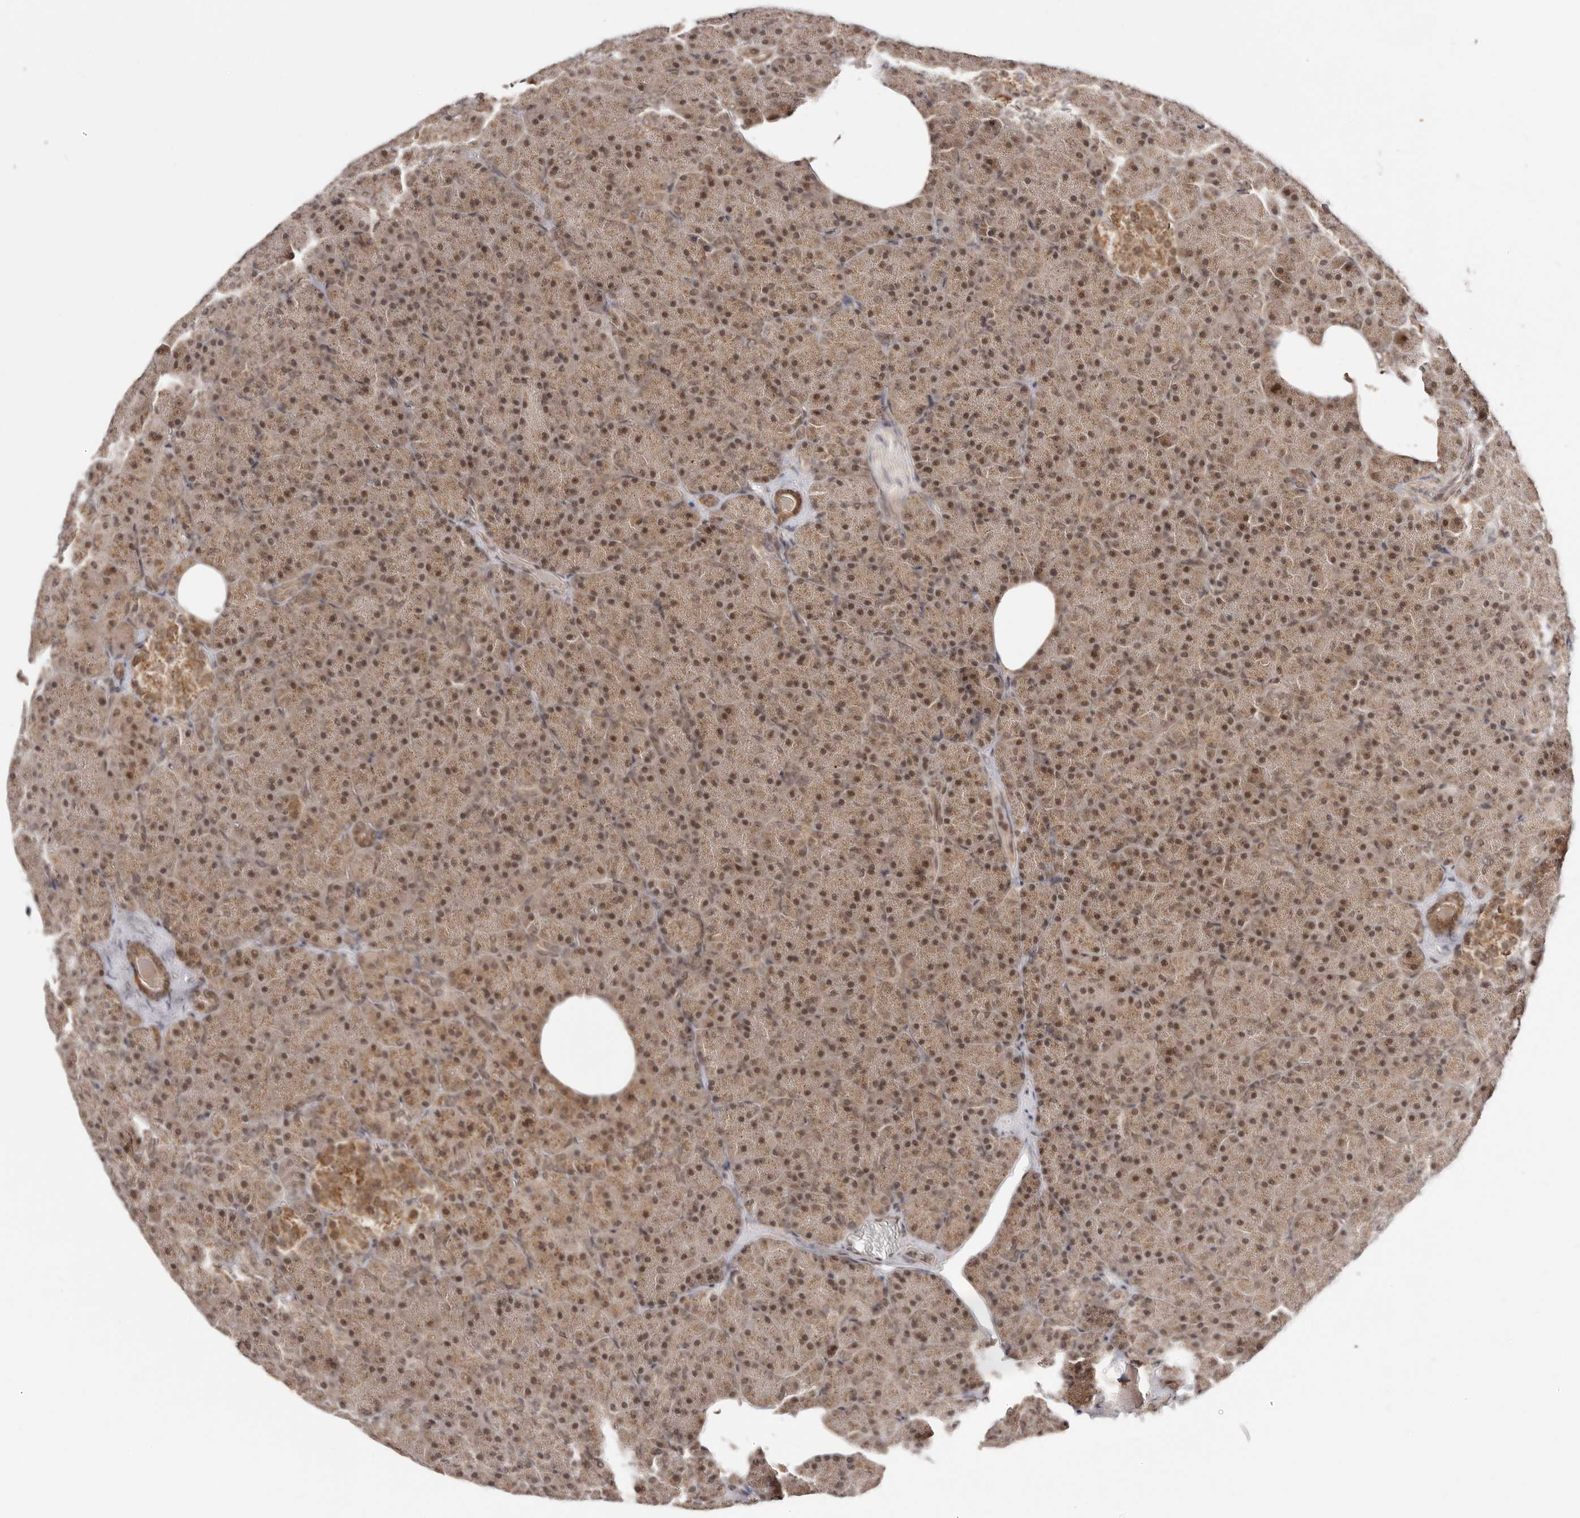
{"staining": {"intensity": "moderate", "quantity": ">75%", "location": "cytoplasmic/membranous,nuclear"}, "tissue": "pancreas", "cell_type": "Exocrine glandular cells", "image_type": "normal", "snomed": [{"axis": "morphology", "description": "Normal tissue, NOS"}, {"axis": "topography", "description": "Pancreas"}], "caption": "Immunohistochemical staining of benign pancreas reveals >75% levels of moderate cytoplasmic/membranous,nuclear protein positivity in about >75% of exocrine glandular cells. (Brightfield microscopy of DAB IHC at high magnification).", "gene": "MED8", "patient": {"sex": "female", "age": 35}}